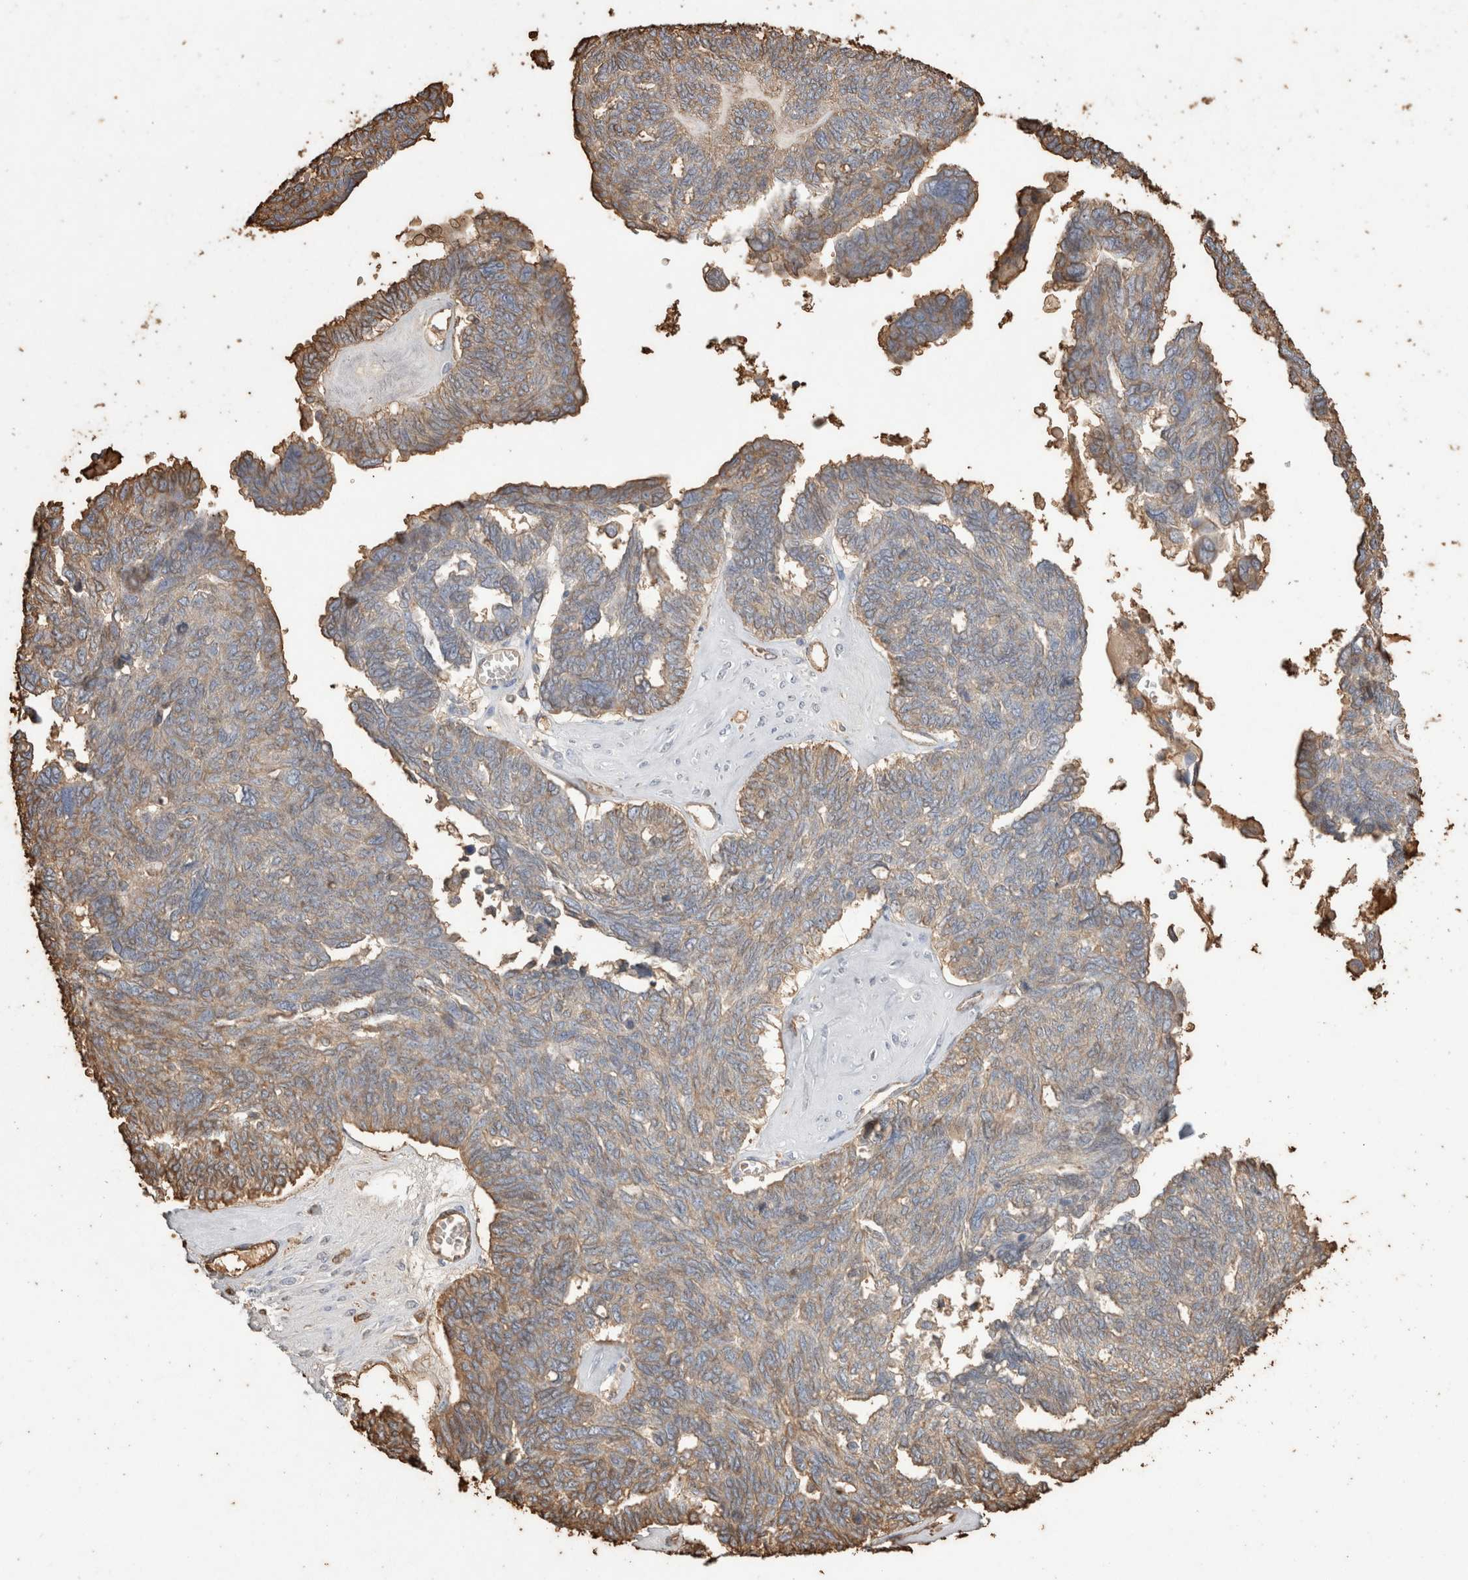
{"staining": {"intensity": "moderate", "quantity": "25%-75%", "location": "cytoplasmic/membranous"}, "tissue": "ovarian cancer", "cell_type": "Tumor cells", "image_type": "cancer", "snomed": [{"axis": "morphology", "description": "Cystadenocarcinoma, serous, NOS"}, {"axis": "topography", "description": "Ovary"}], "caption": "Human ovarian serous cystadenocarcinoma stained with a protein marker displays moderate staining in tumor cells.", "gene": "IL17RC", "patient": {"sex": "female", "age": 79}}